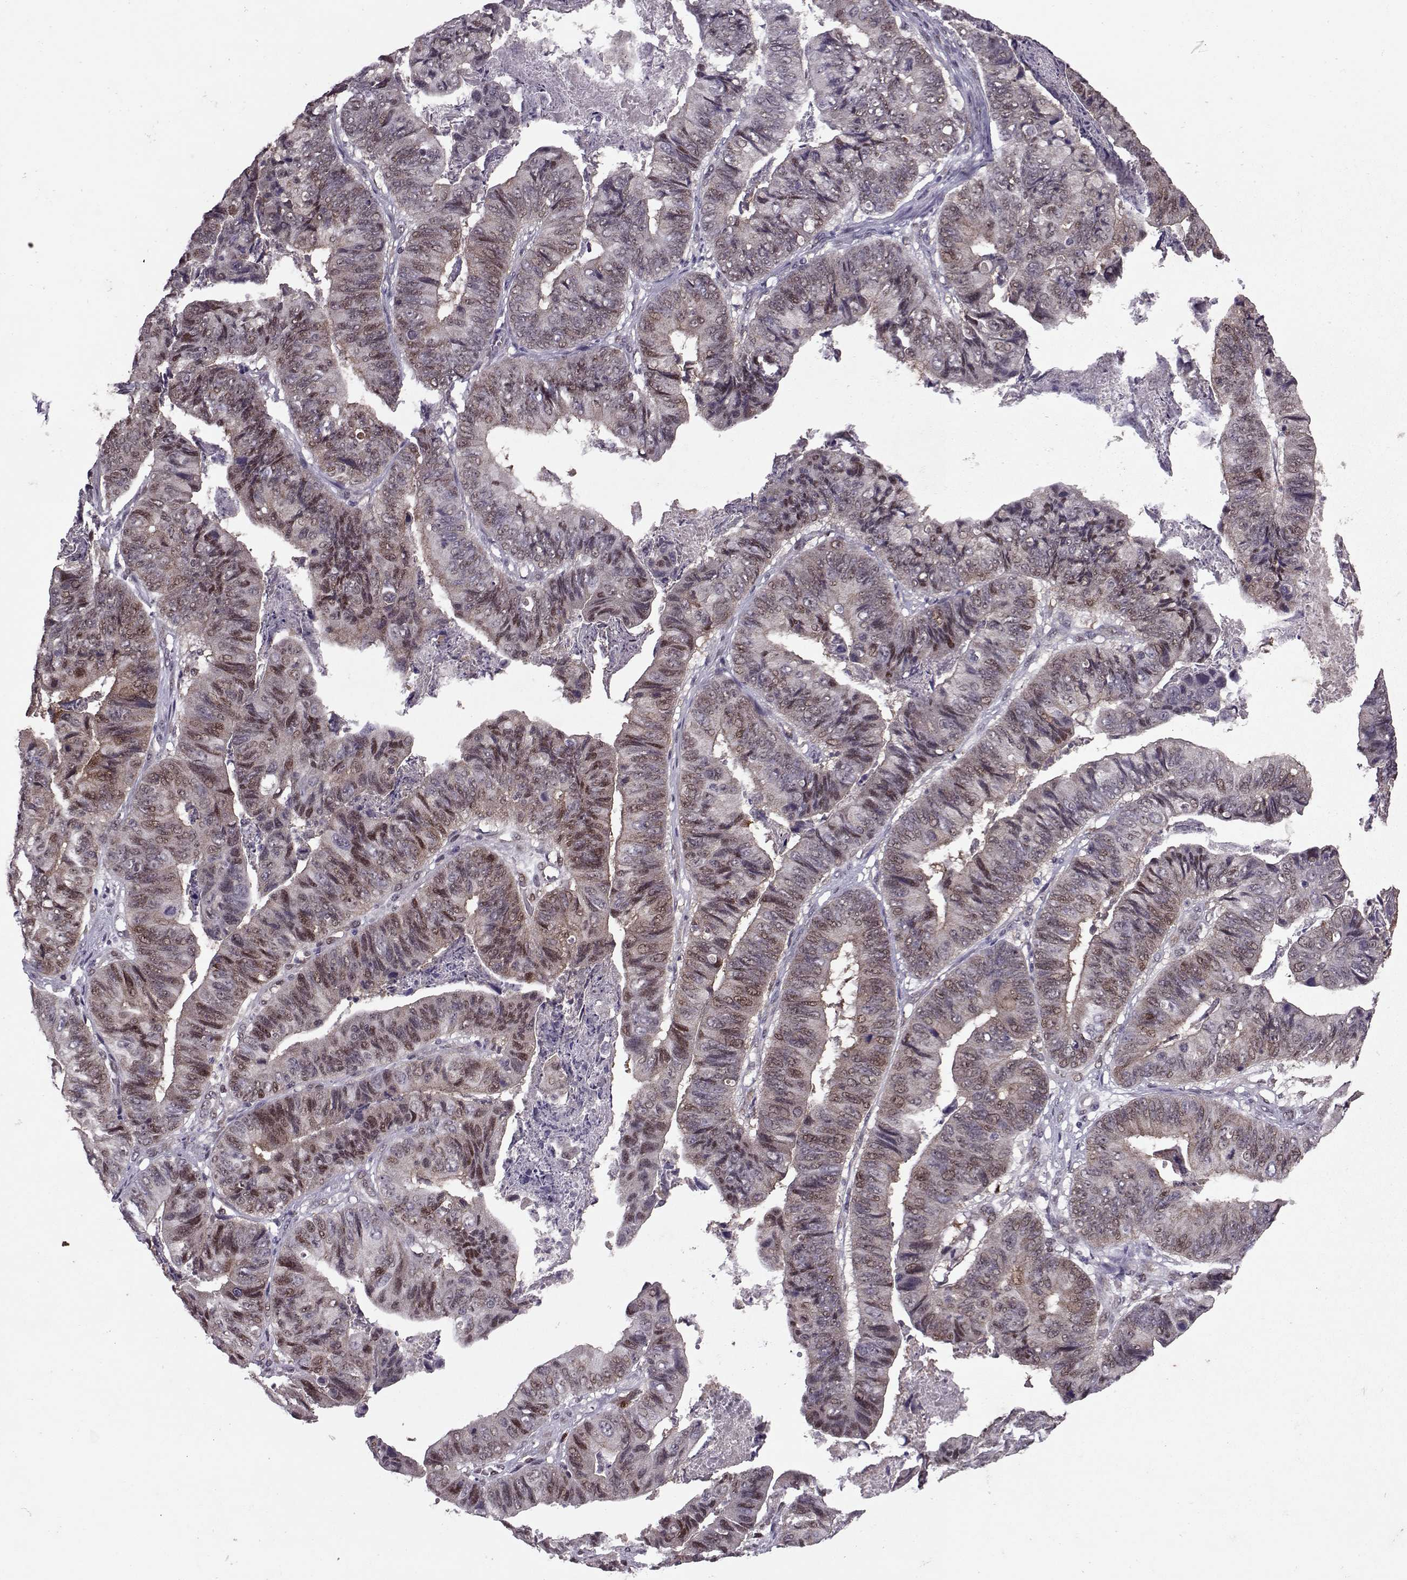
{"staining": {"intensity": "moderate", "quantity": "<25%", "location": "nuclear"}, "tissue": "stomach cancer", "cell_type": "Tumor cells", "image_type": "cancer", "snomed": [{"axis": "morphology", "description": "Adenocarcinoma, NOS"}, {"axis": "topography", "description": "Stomach, lower"}], "caption": "Stomach cancer was stained to show a protein in brown. There is low levels of moderate nuclear expression in approximately <25% of tumor cells.", "gene": "CDK4", "patient": {"sex": "male", "age": 77}}